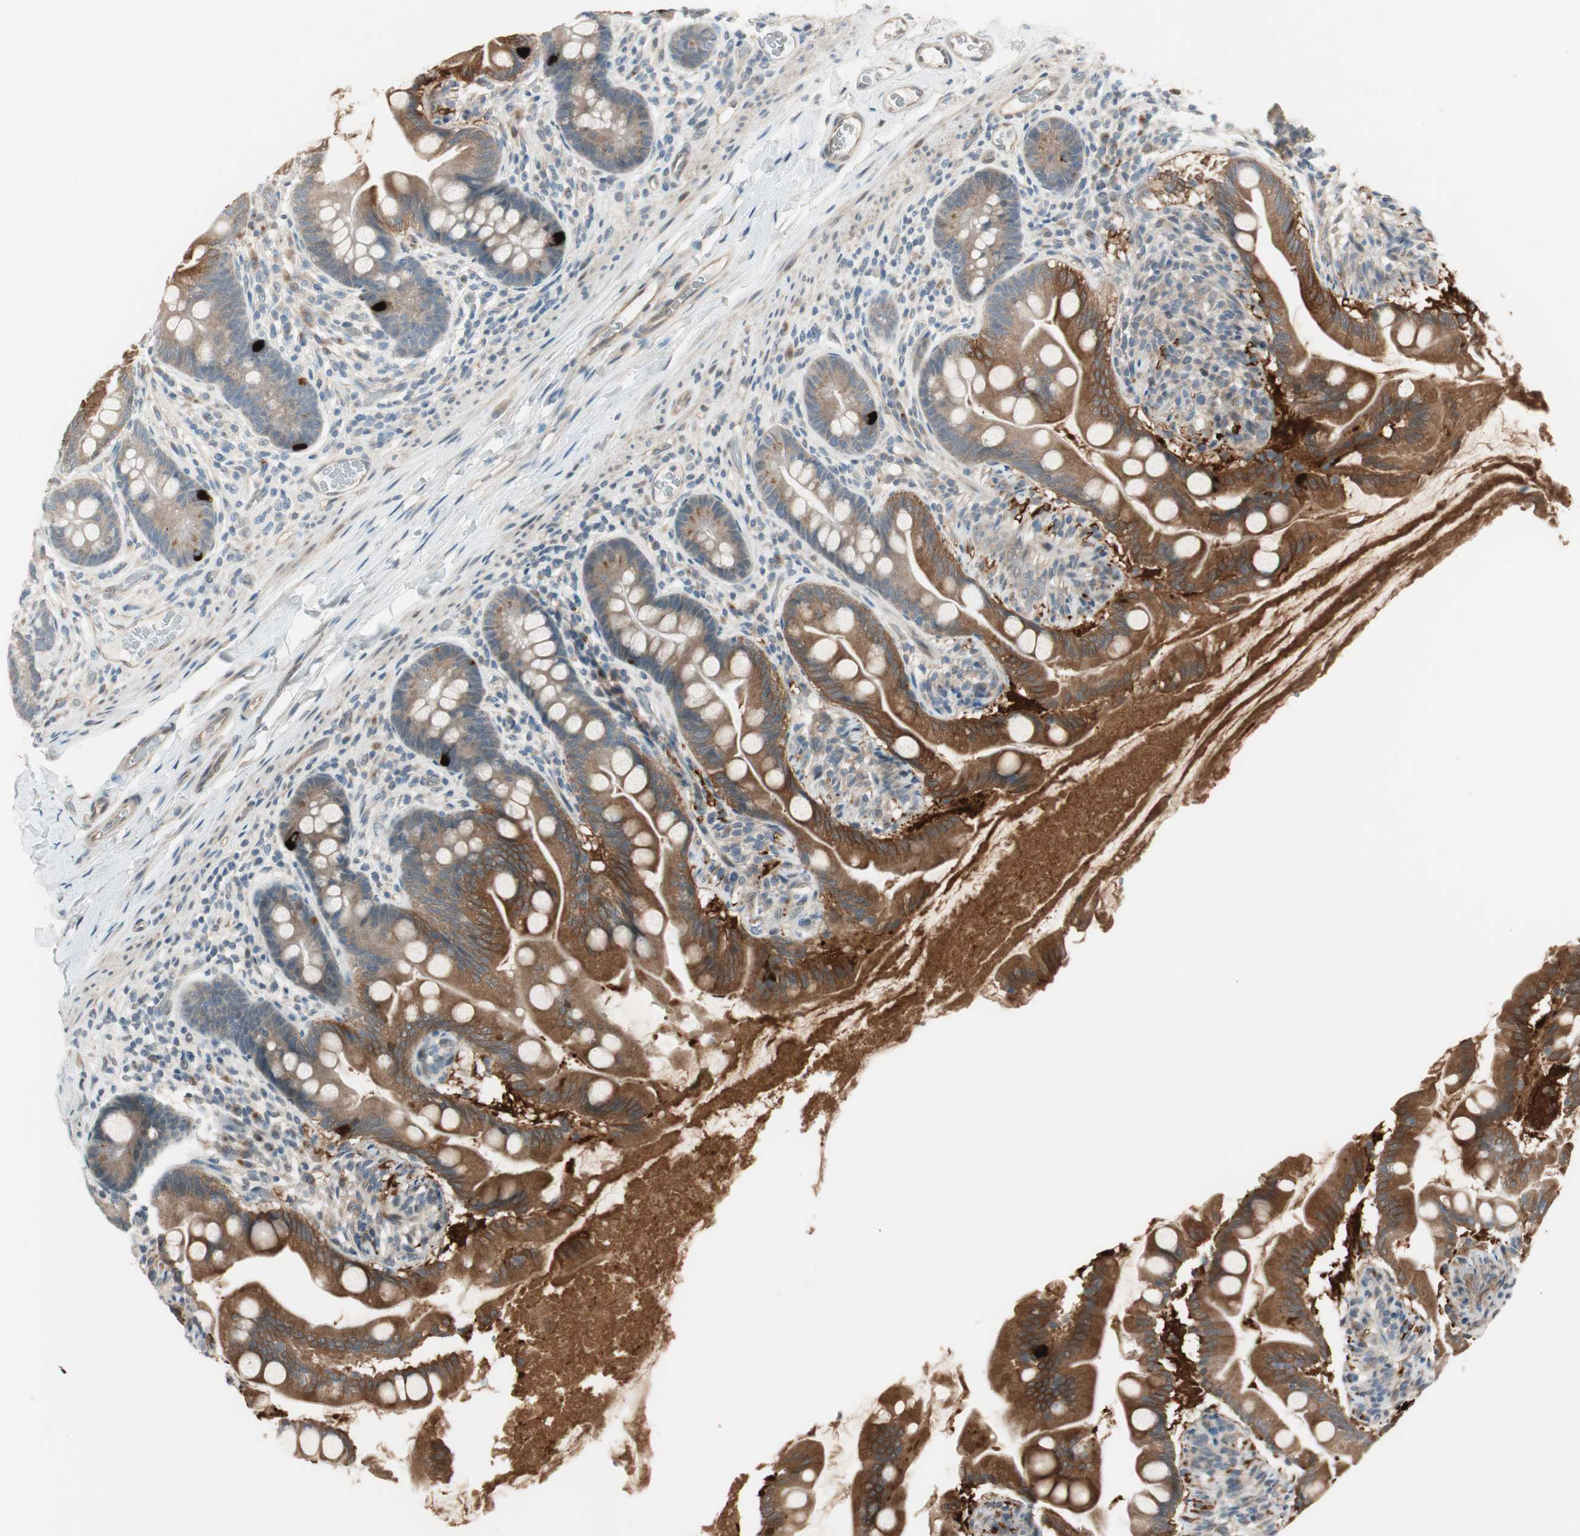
{"staining": {"intensity": "moderate", "quantity": ">75%", "location": "cytoplasmic/membranous"}, "tissue": "small intestine", "cell_type": "Glandular cells", "image_type": "normal", "snomed": [{"axis": "morphology", "description": "Normal tissue, NOS"}, {"axis": "topography", "description": "Small intestine"}], "caption": "The histopathology image demonstrates staining of unremarkable small intestine, revealing moderate cytoplasmic/membranous protein staining (brown color) within glandular cells. Ihc stains the protein in brown and the nuclei are stained blue.", "gene": "CGRRF1", "patient": {"sex": "female", "age": 56}}